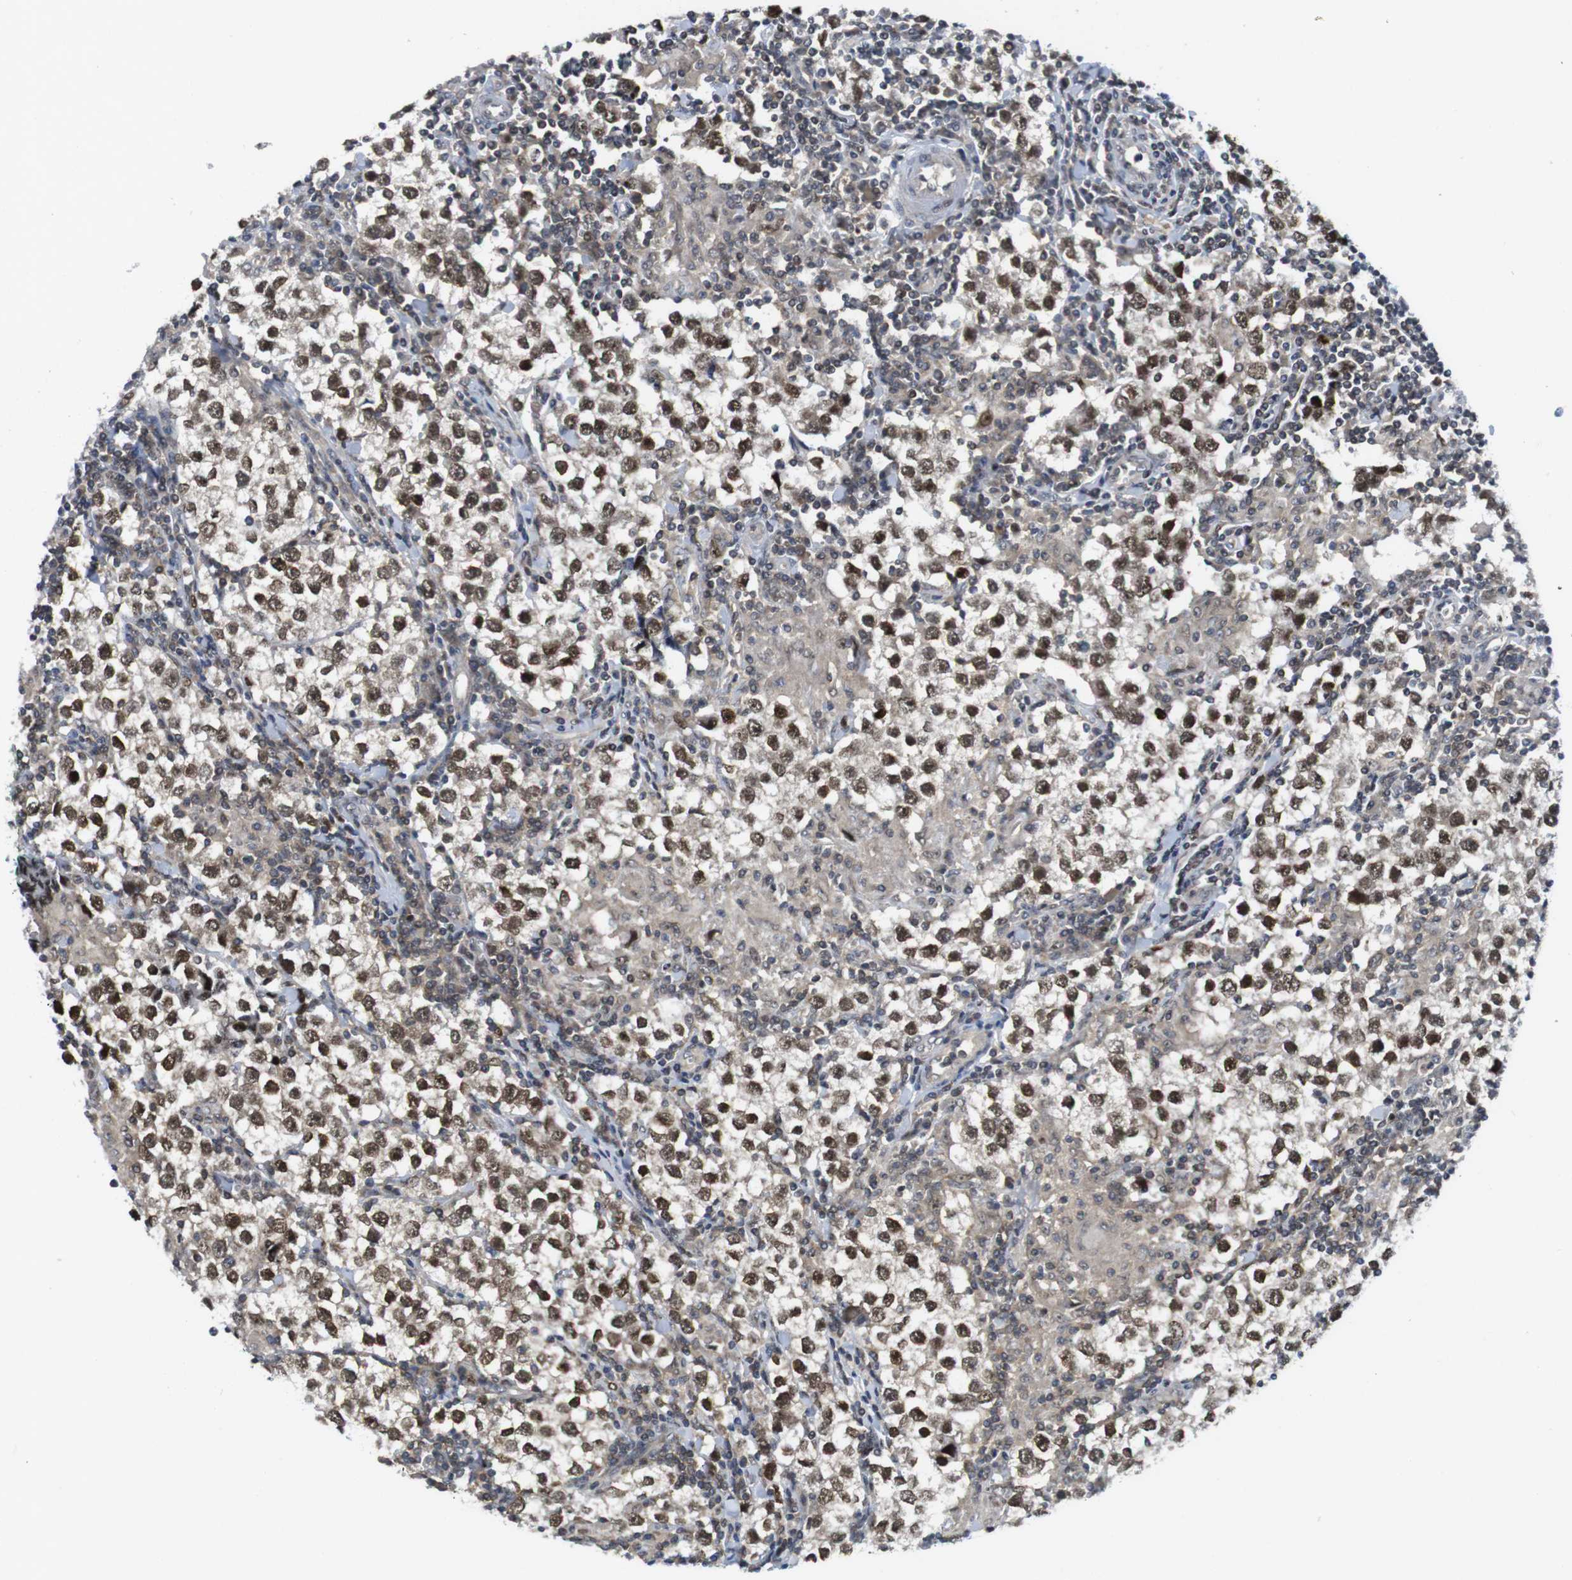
{"staining": {"intensity": "moderate", "quantity": ">75%", "location": "nuclear"}, "tissue": "testis cancer", "cell_type": "Tumor cells", "image_type": "cancer", "snomed": [{"axis": "morphology", "description": "Seminoma, NOS"}, {"axis": "morphology", "description": "Carcinoma, Embryonal, NOS"}, {"axis": "topography", "description": "Testis"}], "caption": "A medium amount of moderate nuclear staining is seen in about >75% of tumor cells in testis cancer (seminoma) tissue.", "gene": "RCC1", "patient": {"sex": "male", "age": 36}}